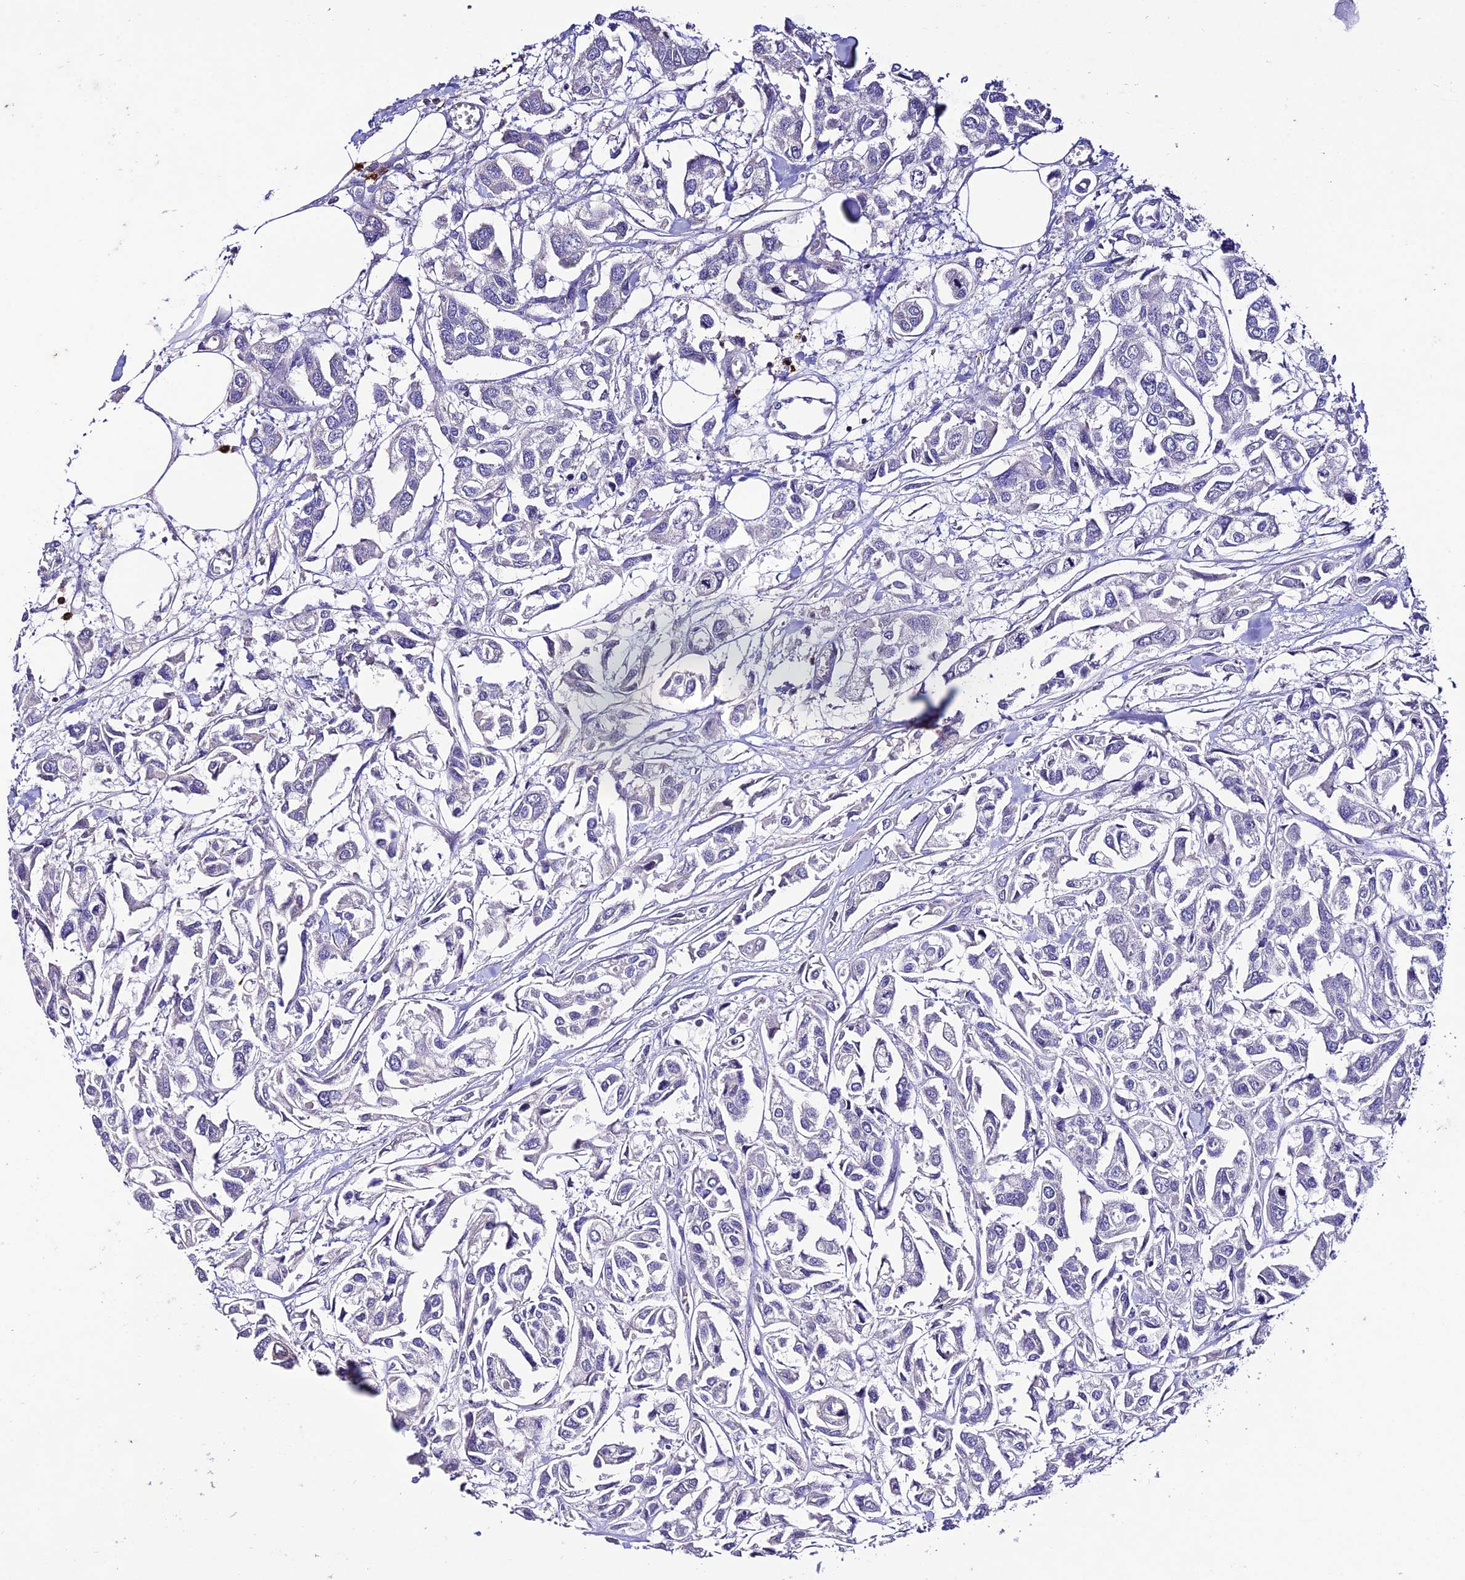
{"staining": {"intensity": "negative", "quantity": "none", "location": "none"}, "tissue": "urothelial cancer", "cell_type": "Tumor cells", "image_type": "cancer", "snomed": [{"axis": "morphology", "description": "Urothelial carcinoma, High grade"}, {"axis": "topography", "description": "Urinary bladder"}], "caption": "Tumor cells are negative for brown protein staining in high-grade urothelial carcinoma.", "gene": "PTPRCAP", "patient": {"sex": "male", "age": 67}}